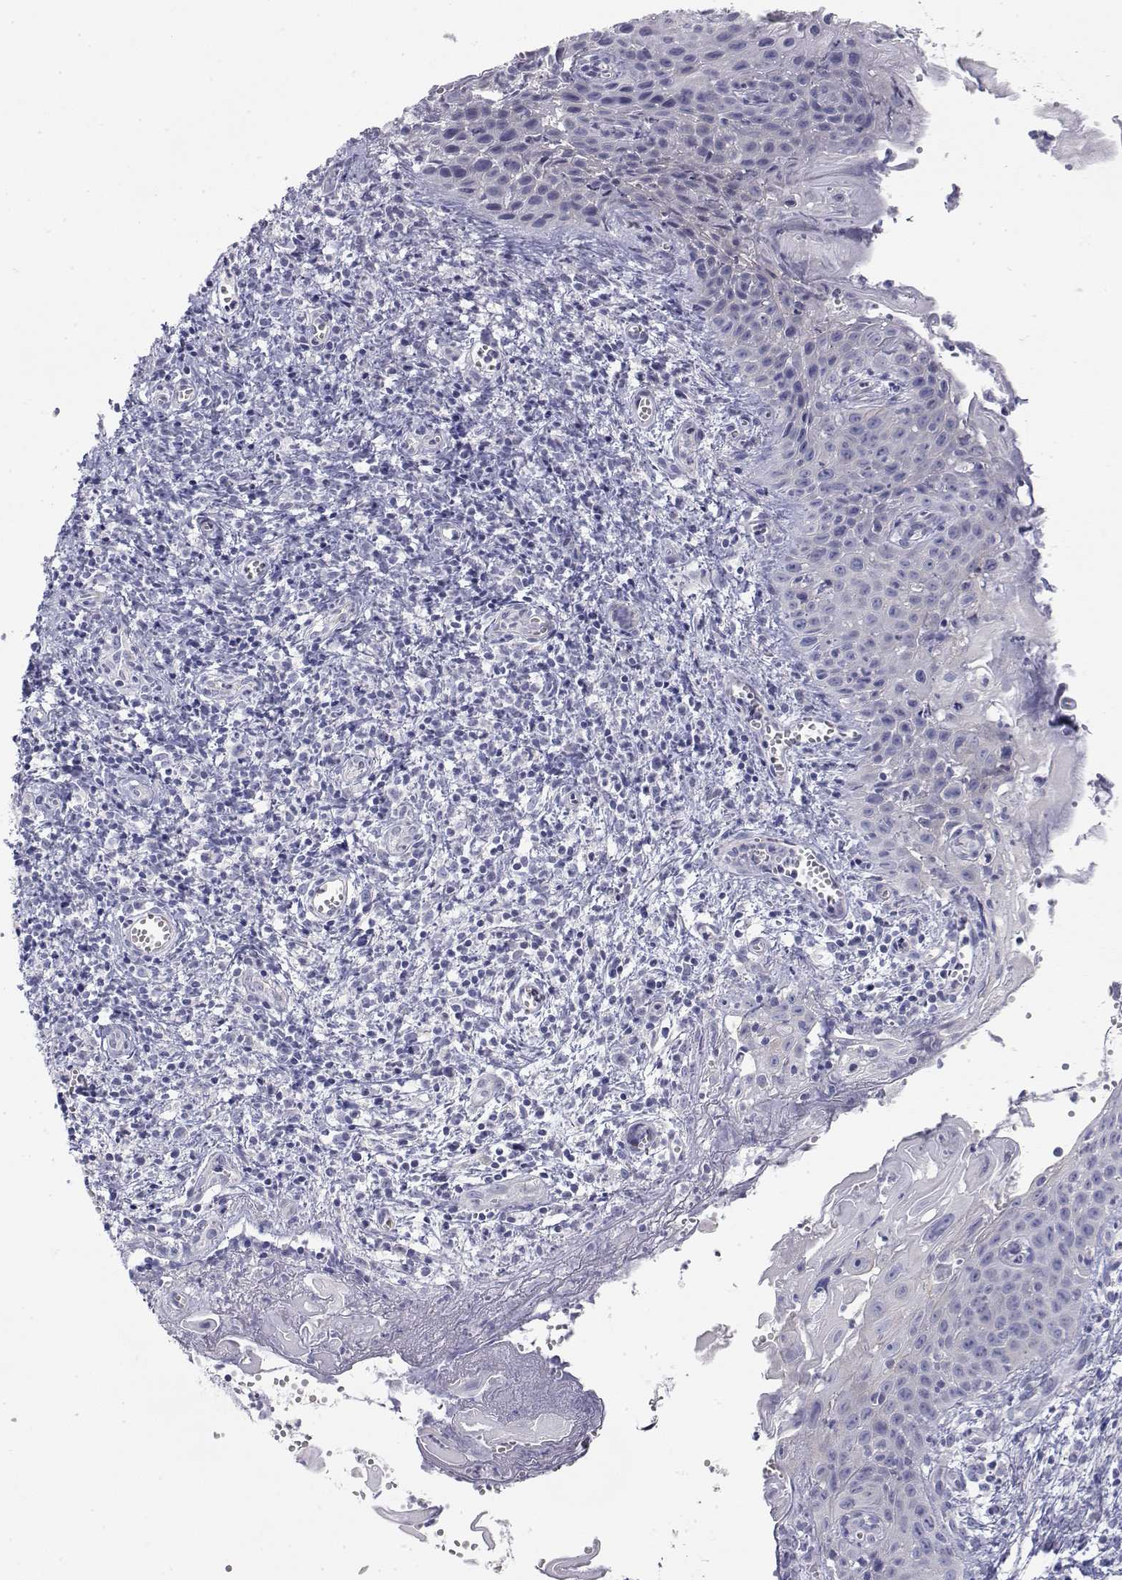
{"staining": {"intensity": "negative", "quantity": "none", "location": "none"}, "tissue": "cervical cancer", "cell_type": "Tumor cells", "image_type": "cancer", "snomed": [{"axis": "morphology", "description": "Squamous cell carcinoma, NOS"}, {"axis": "topography", "description": "Cervix"}], "caption": "High power microscopy histopathology image of an IHC histopathology image of cervical squamous cell carcinoma, revealing no significant staining in tumor cells.", "gene": "MISP", "patient": {"sex": "female", "age": 30}}